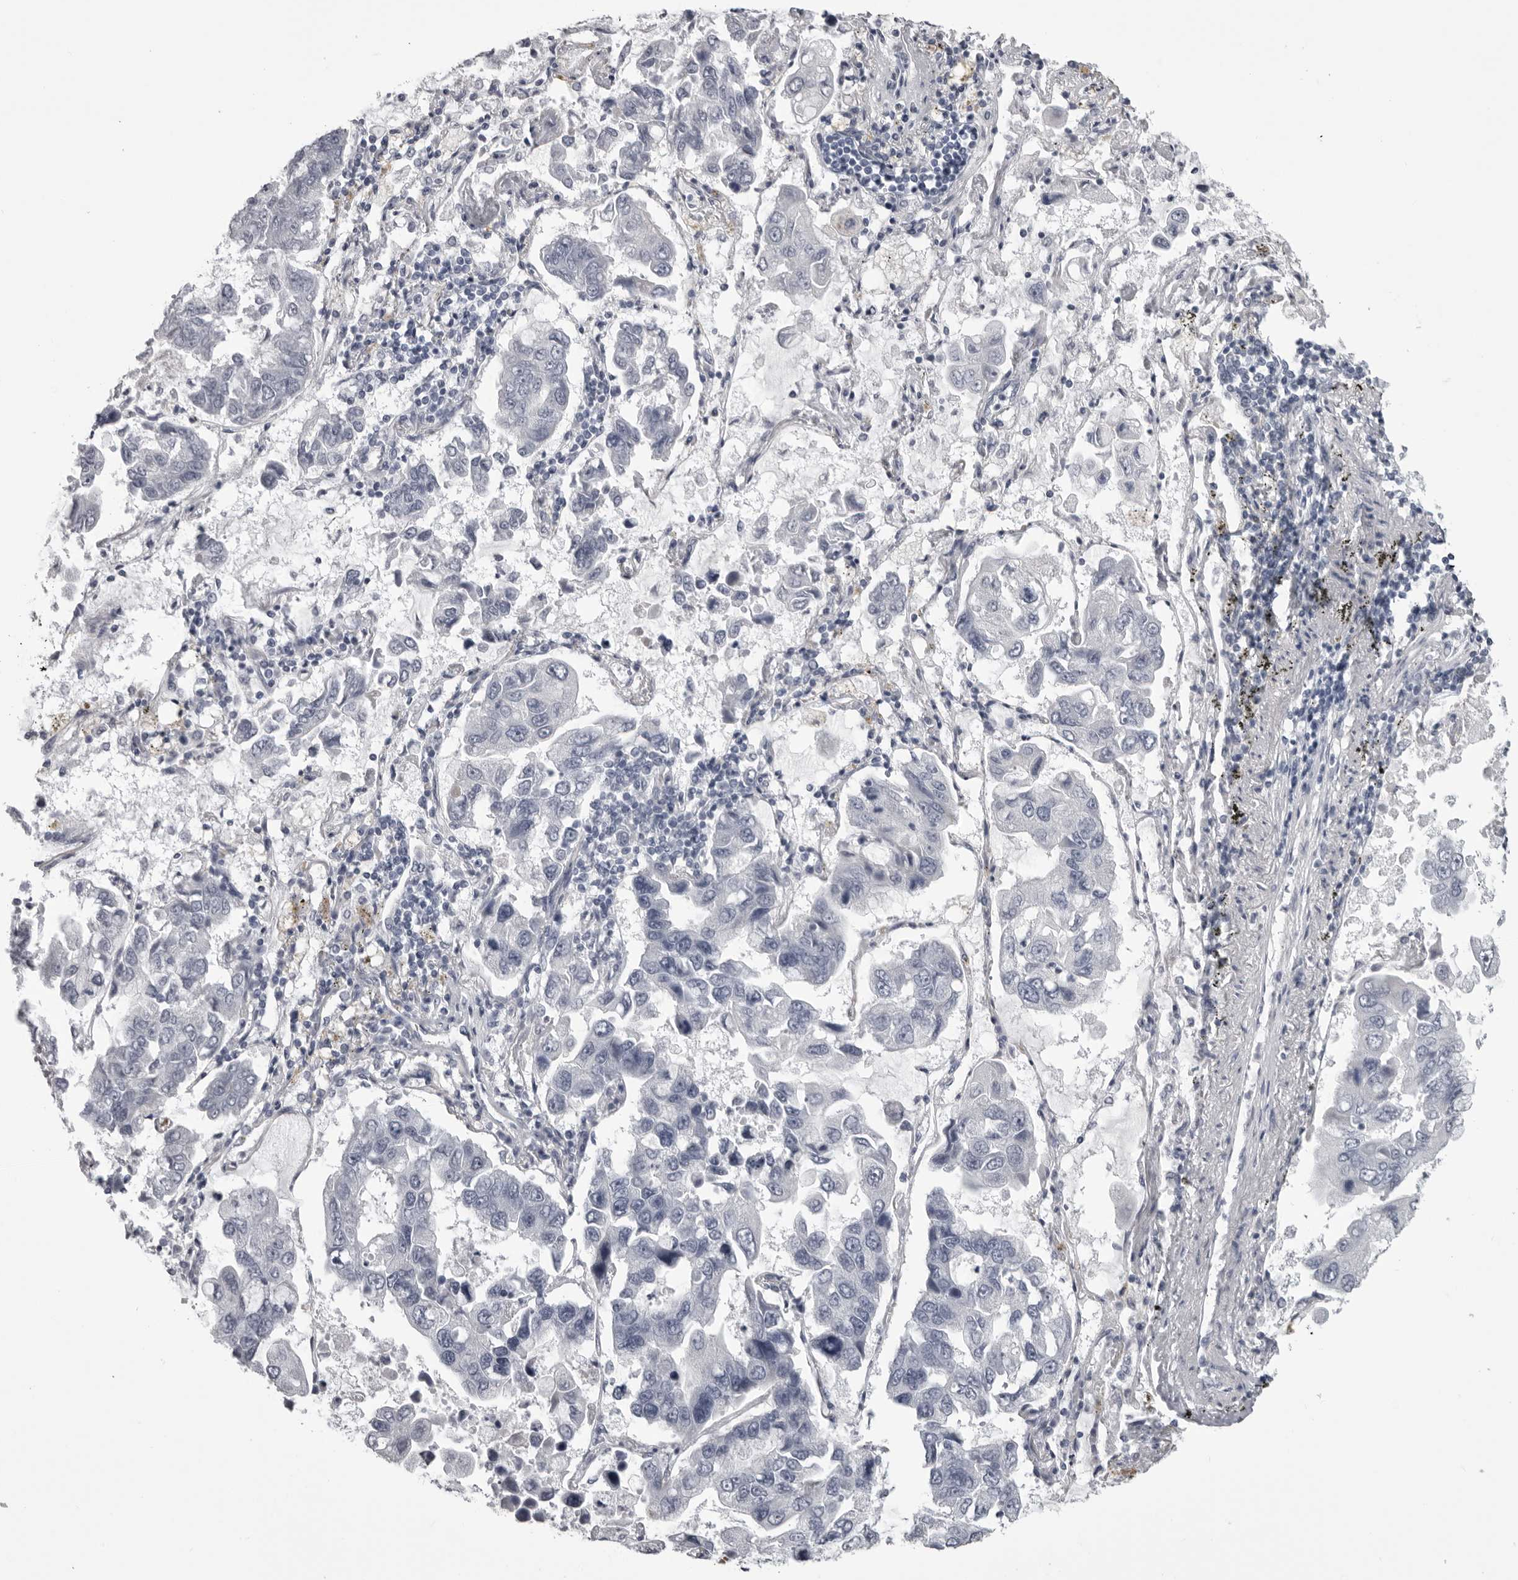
{"staining": {"intensity": "negative", "quantity": "none", "location": "none"}, "tissue": "lung cancer", "cell_type": "Tumor cells", "image_type": "cancer", "snomed": [{"axis": "morphology", "description": "Adenocarcinoma, NOS"}, {"axis": "topography", "description": "Lung"}], "caption": "IHC of adenocarcinoma (lung) demonstrates no expression in tumor cells.", "gene": "EPHA10", "patient": {"sex": "male", "age": 64}}